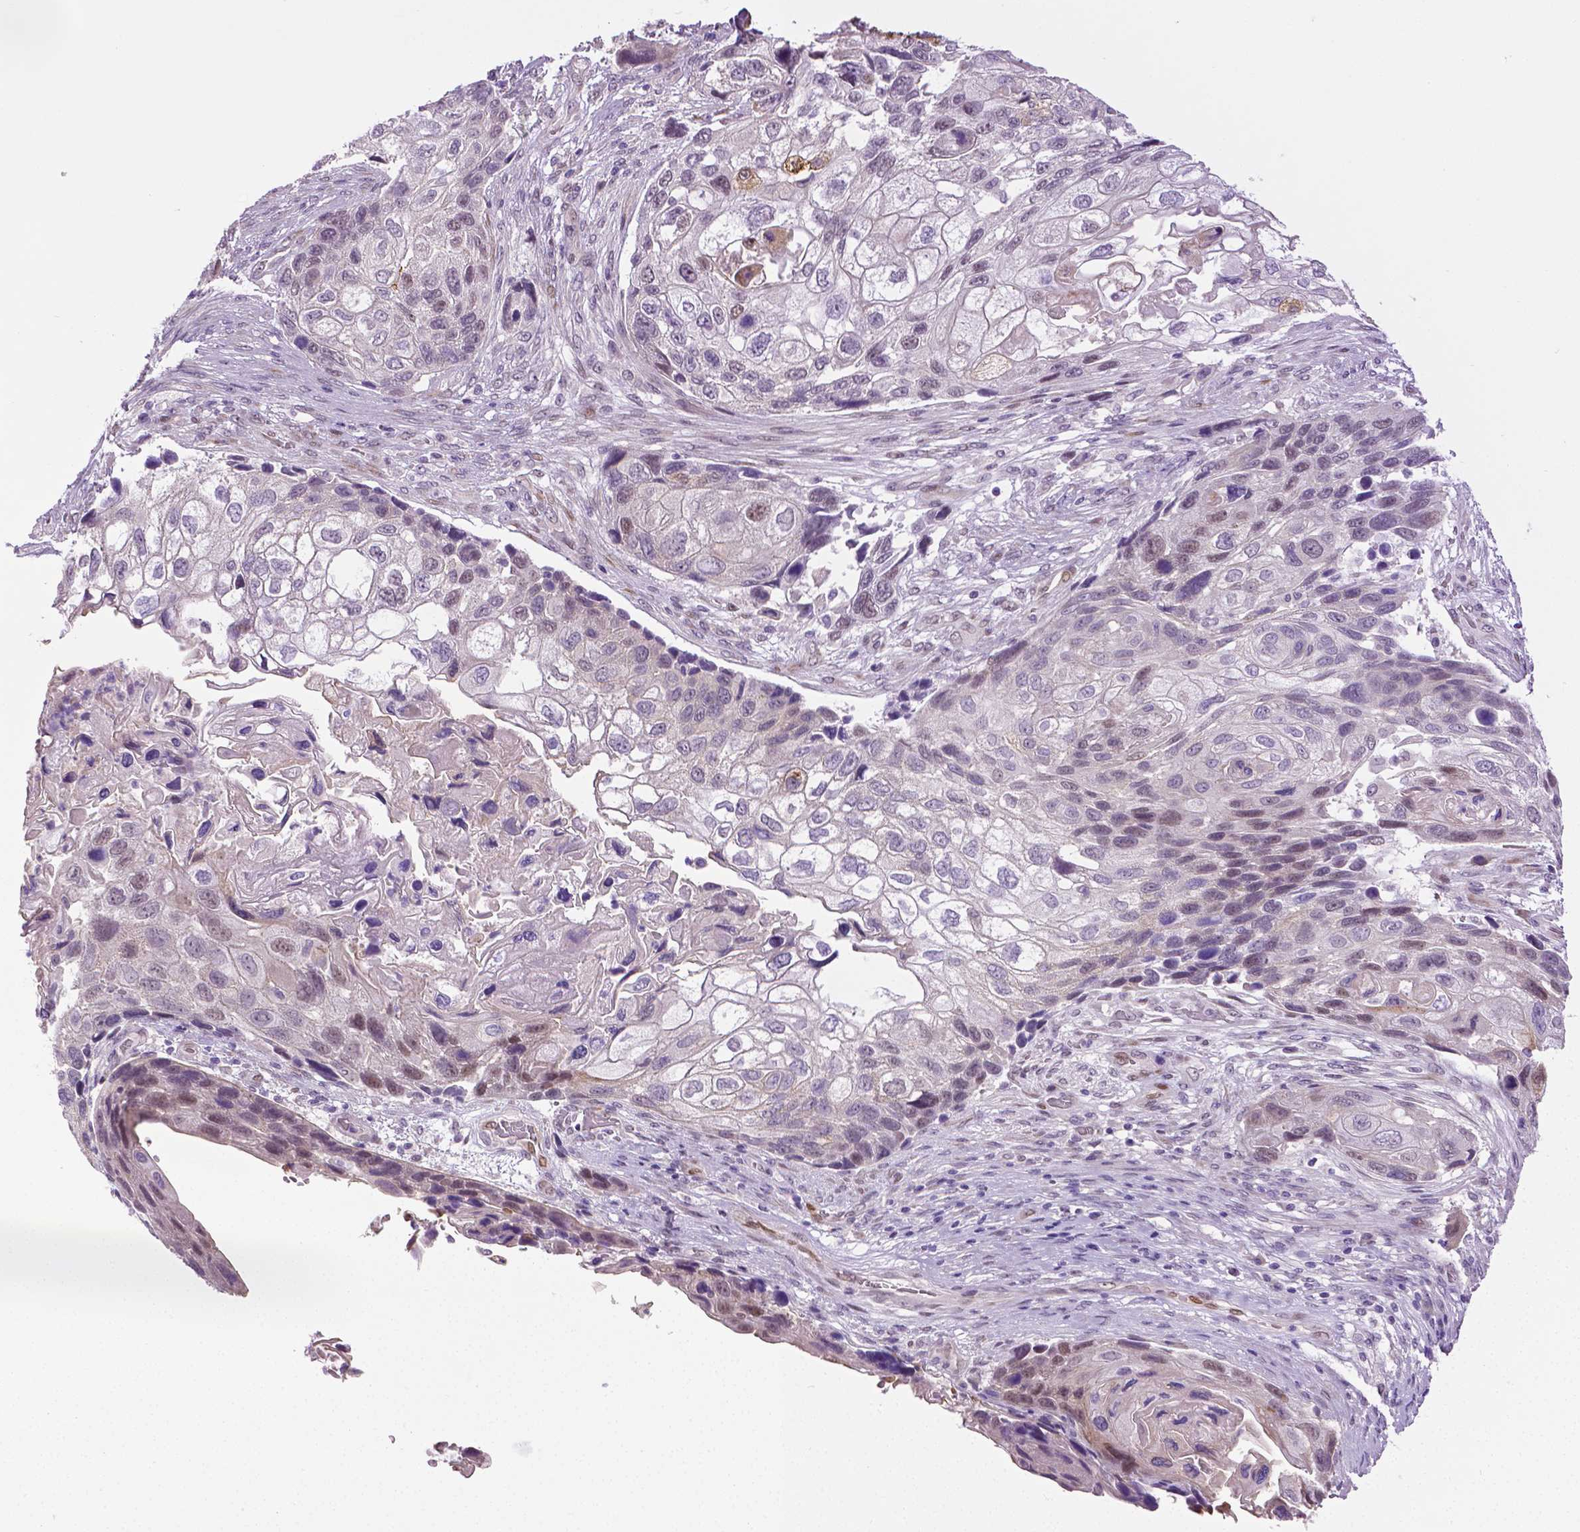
{"staining": {"intensity": "weak", "quantity": "<25%", "location": "nuclear"}, "tissue": "lung cancer", "cell_type": "Tumor cells", "image_type": "cancer", "snomed": [{"axis": "morphology", "description": "Squamous cell carcinoma, NOS"}, {"axis": "topography", "description": "Lung"}], "caption": "Lung cancer stained for a protein using immunohistochemistry (IHC) displays no positivity tumor cells.", "gene": "PTGER3", "patient": {"sex": "male", "age": 69}}